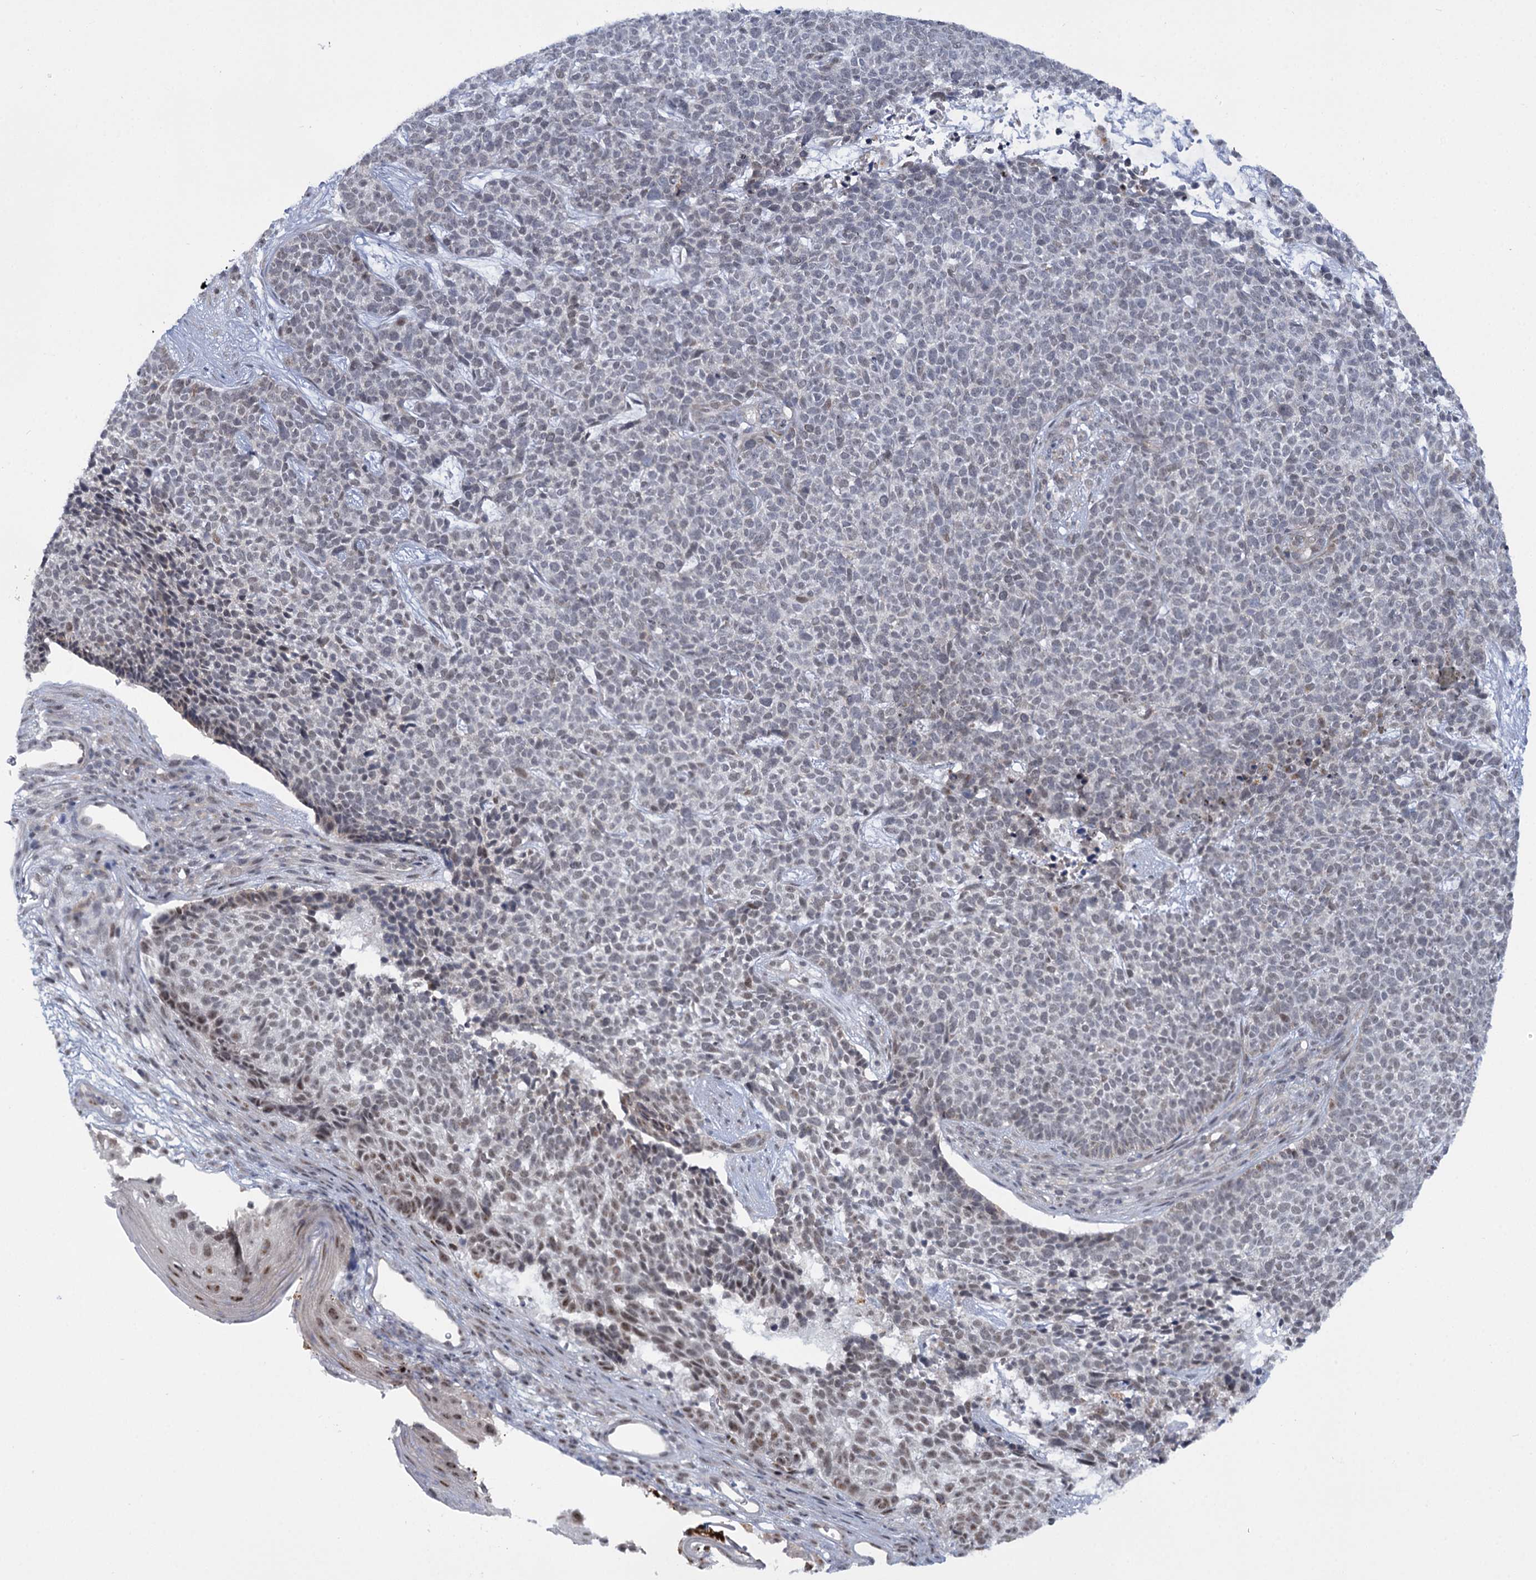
{"staining": {"intensity": "weak", "quantity": "25%-75%", "location": "nuclear"}, "tissue": "skin cancer", "cell_type": "Tumor cells", "image_type": "cancer", "snomed": [{"axis": "morphology", "description": "Basal cell carcinoma"}, {"axis": "topography", "description": "Skin"}], "caption": "Immunohistochemistry (IHC) (DAB) staining of basal cell carcinoma (skin) demonstrates weak nuclear protein positivity in about 25%-75% of tumor cells. Immunohistochemistry (IHC) stains the protein in brown and the nuclei are stained blue.", "gene": "MBLAC2", "patient": {"sex": "female", "age": 84}}